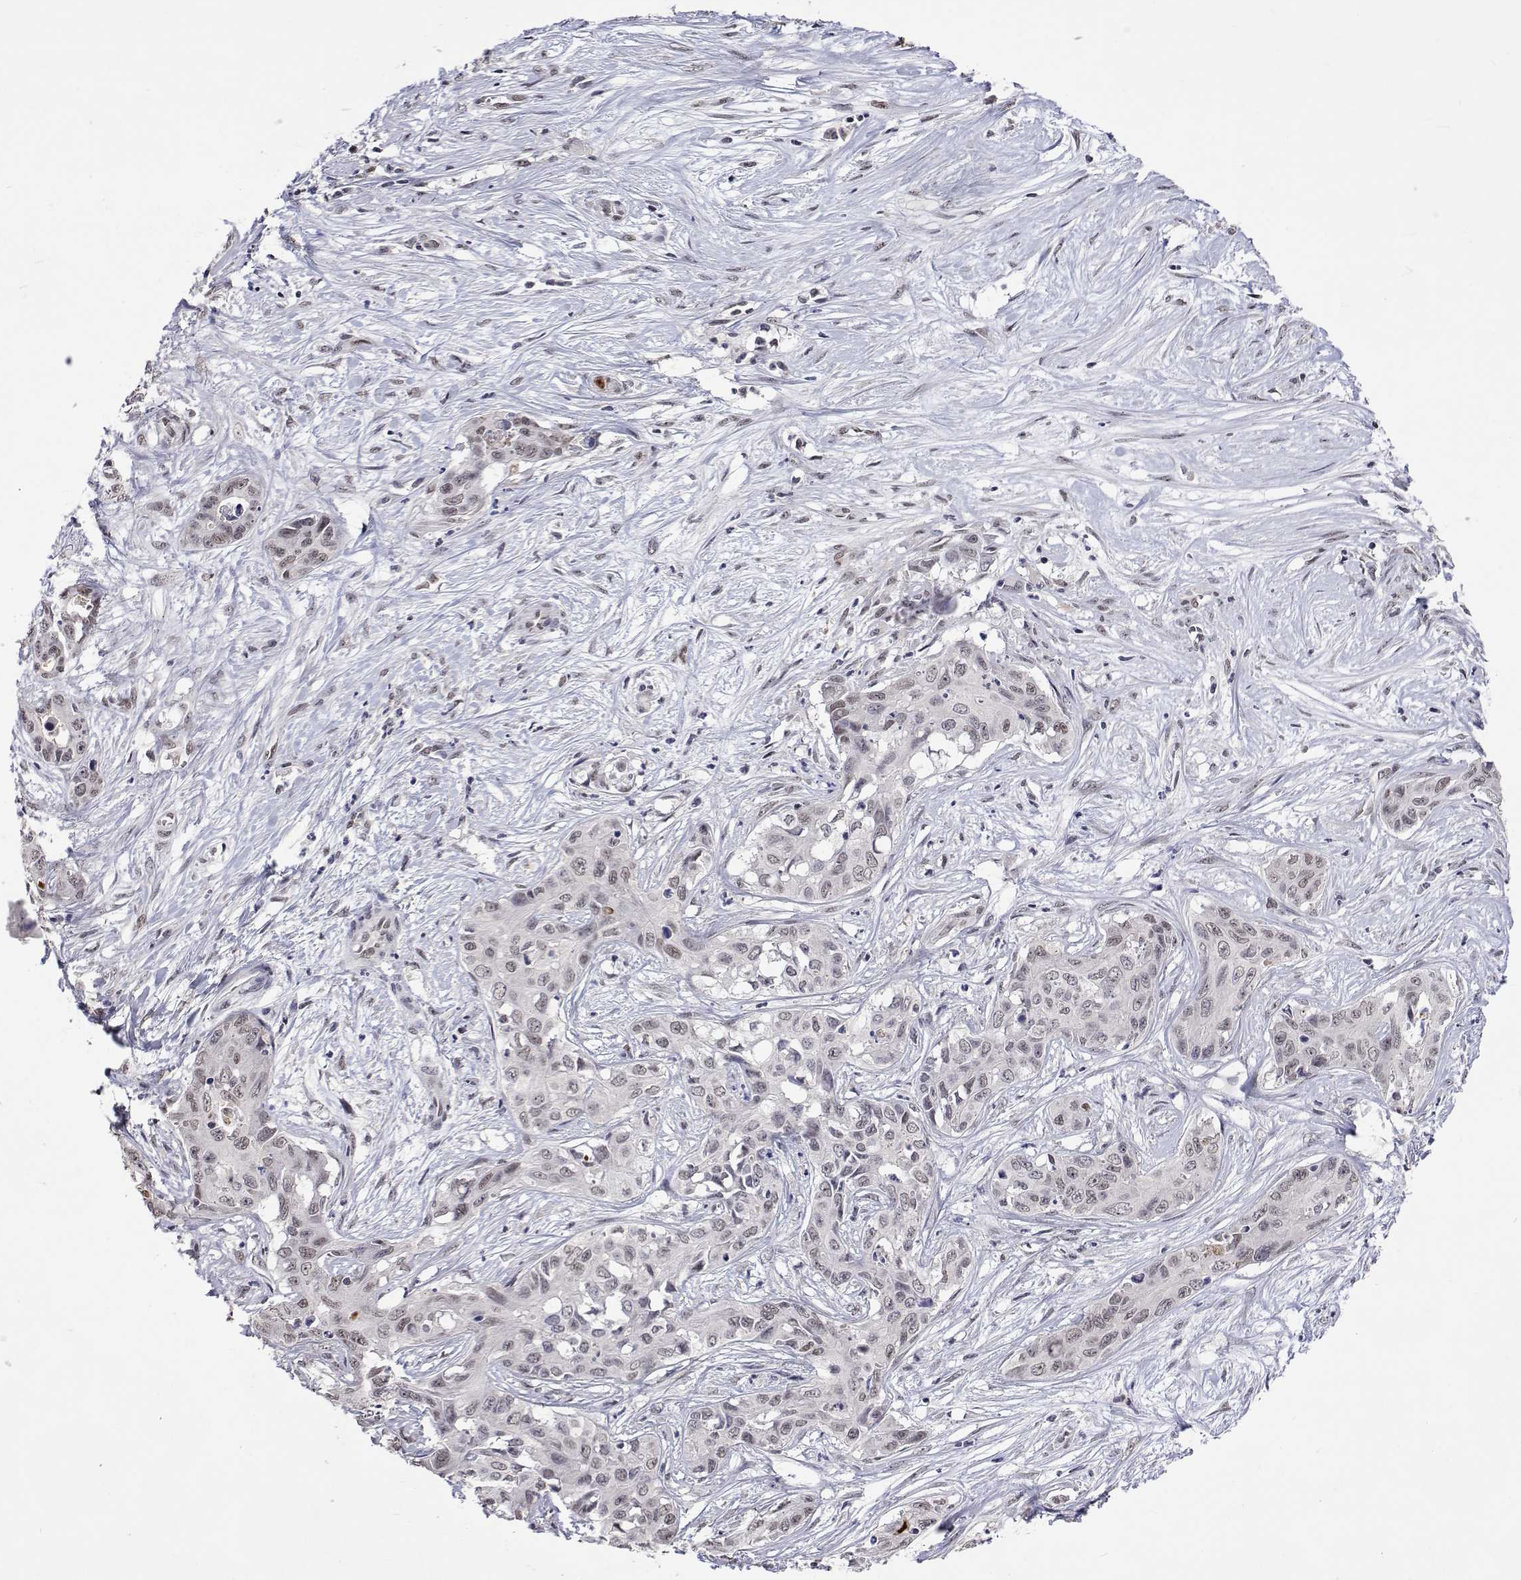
{"staining": {"intensity": "moderate", "quantity": ">75%", "location": "nuclear"}, "tissue": "liver cancer", "cell_type": "Tumor cells", "image_type": "cancer", "snomed": [{"axis": "morphology", "description": "Cholangiocarcinoma"}, {"axis": "topography", "description": "Liver"}], "caption": "Protein staining by immunohistochemistry exhibits moderate nuclear staining in about >75% of tumor cells in liver cancer (cholangiocarcinoma).", "gene": "HNRNPA0", "patient": {"sex": "female", "age": 65}}